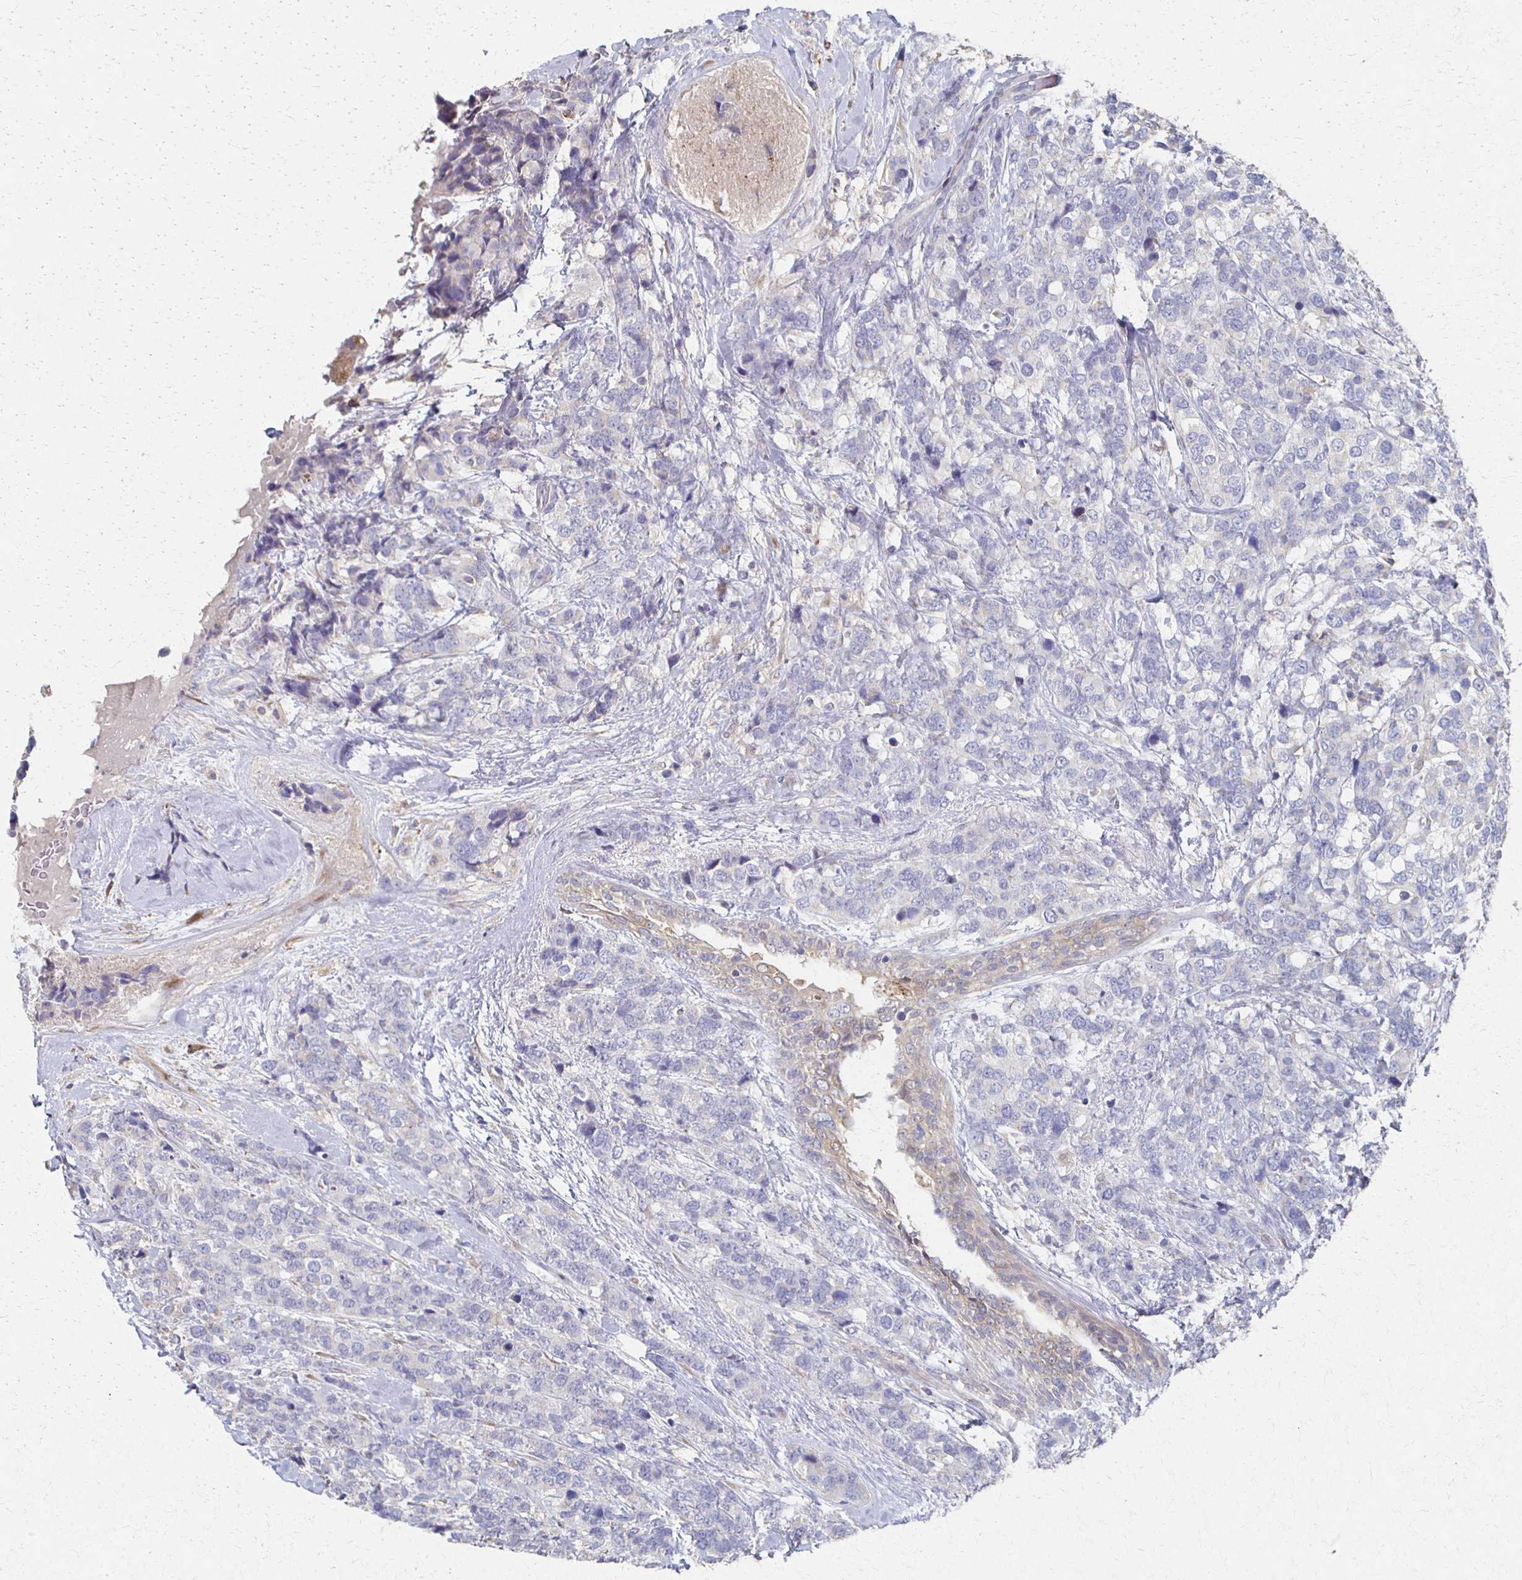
{"staining": {"intensity": "negative", "quantity": "none", "location": "none"}, "tissue": "breast cancer", "cell_type": "Tumor cells", "image_type": "cancer", "snomed": [{"axis": "morphology", "description": "Lobular carcinoma"}, {"axis": "topography", "description": "Breast"}], "caption": "Tumor cells are negative for brown protein staining in breast cancer.", "gene": "CX3CR1", "patient": {"sex": "female", "age": 59}}